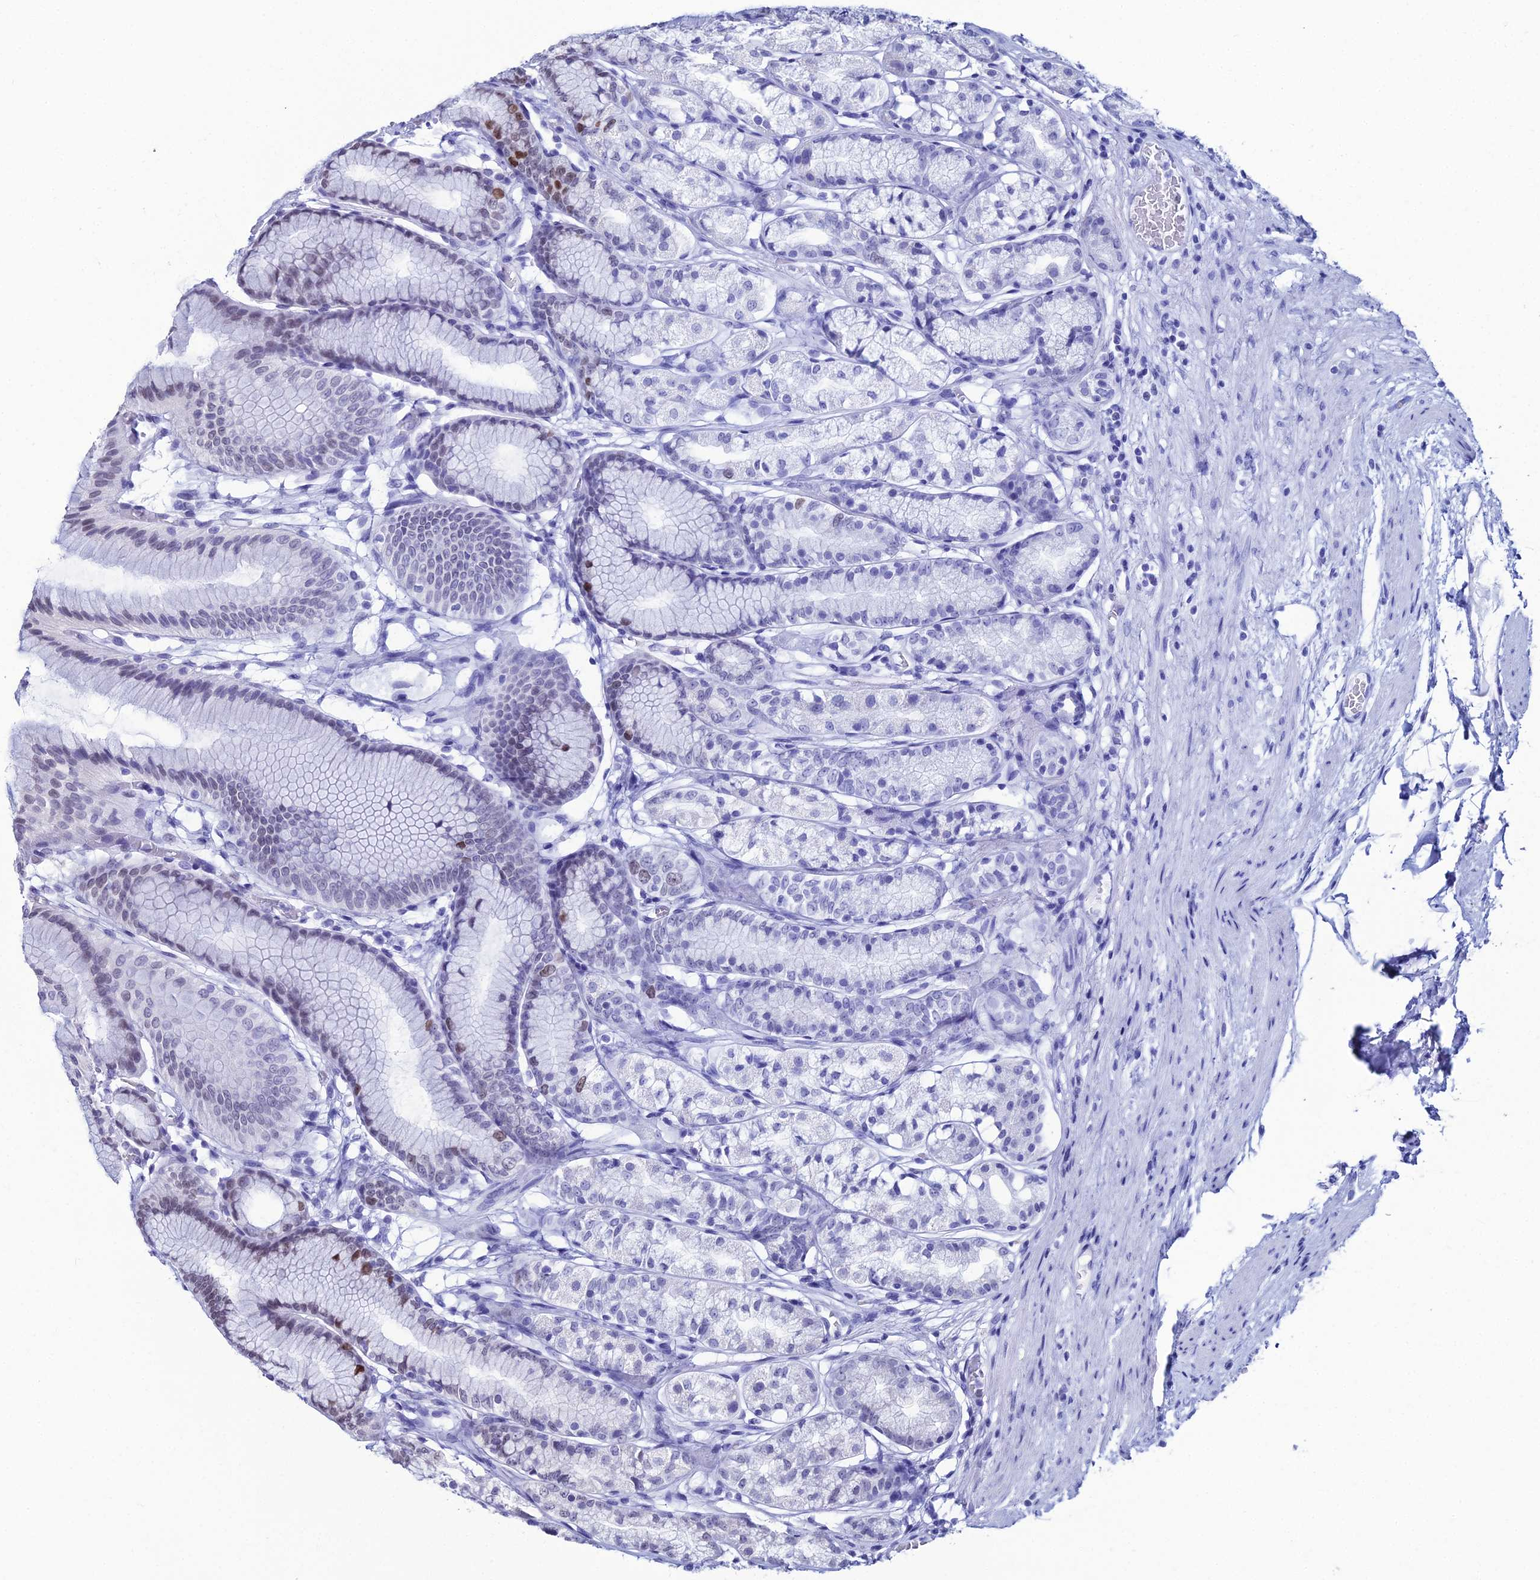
{"staining": {"intensity": "moderate", "quantity": "<25%", "location": "nuclear"}, "tissue": "stomach", "cell_type": "Glandular cells", "image_type": "normal", "snomed": [{"axis": "morphology", "description": "Normal tissue, NOS"}, {"axis": "morphology", "description": "Adenocarcinoma, NOS"}, {"axis": "morphology", "description": "Adenocarcinoma, High grade"}, {"axis": "topography", "description": "Stomach, upper"}, {"axis": "topography", "description": "Stomach"}], "caption": "This image shows IHC staining of normal stomach, with low moderate nuclear expression in about <25% of glandular cells.", "gene": "TAF9B", "patient": {"sex": "female", "age": 65}}